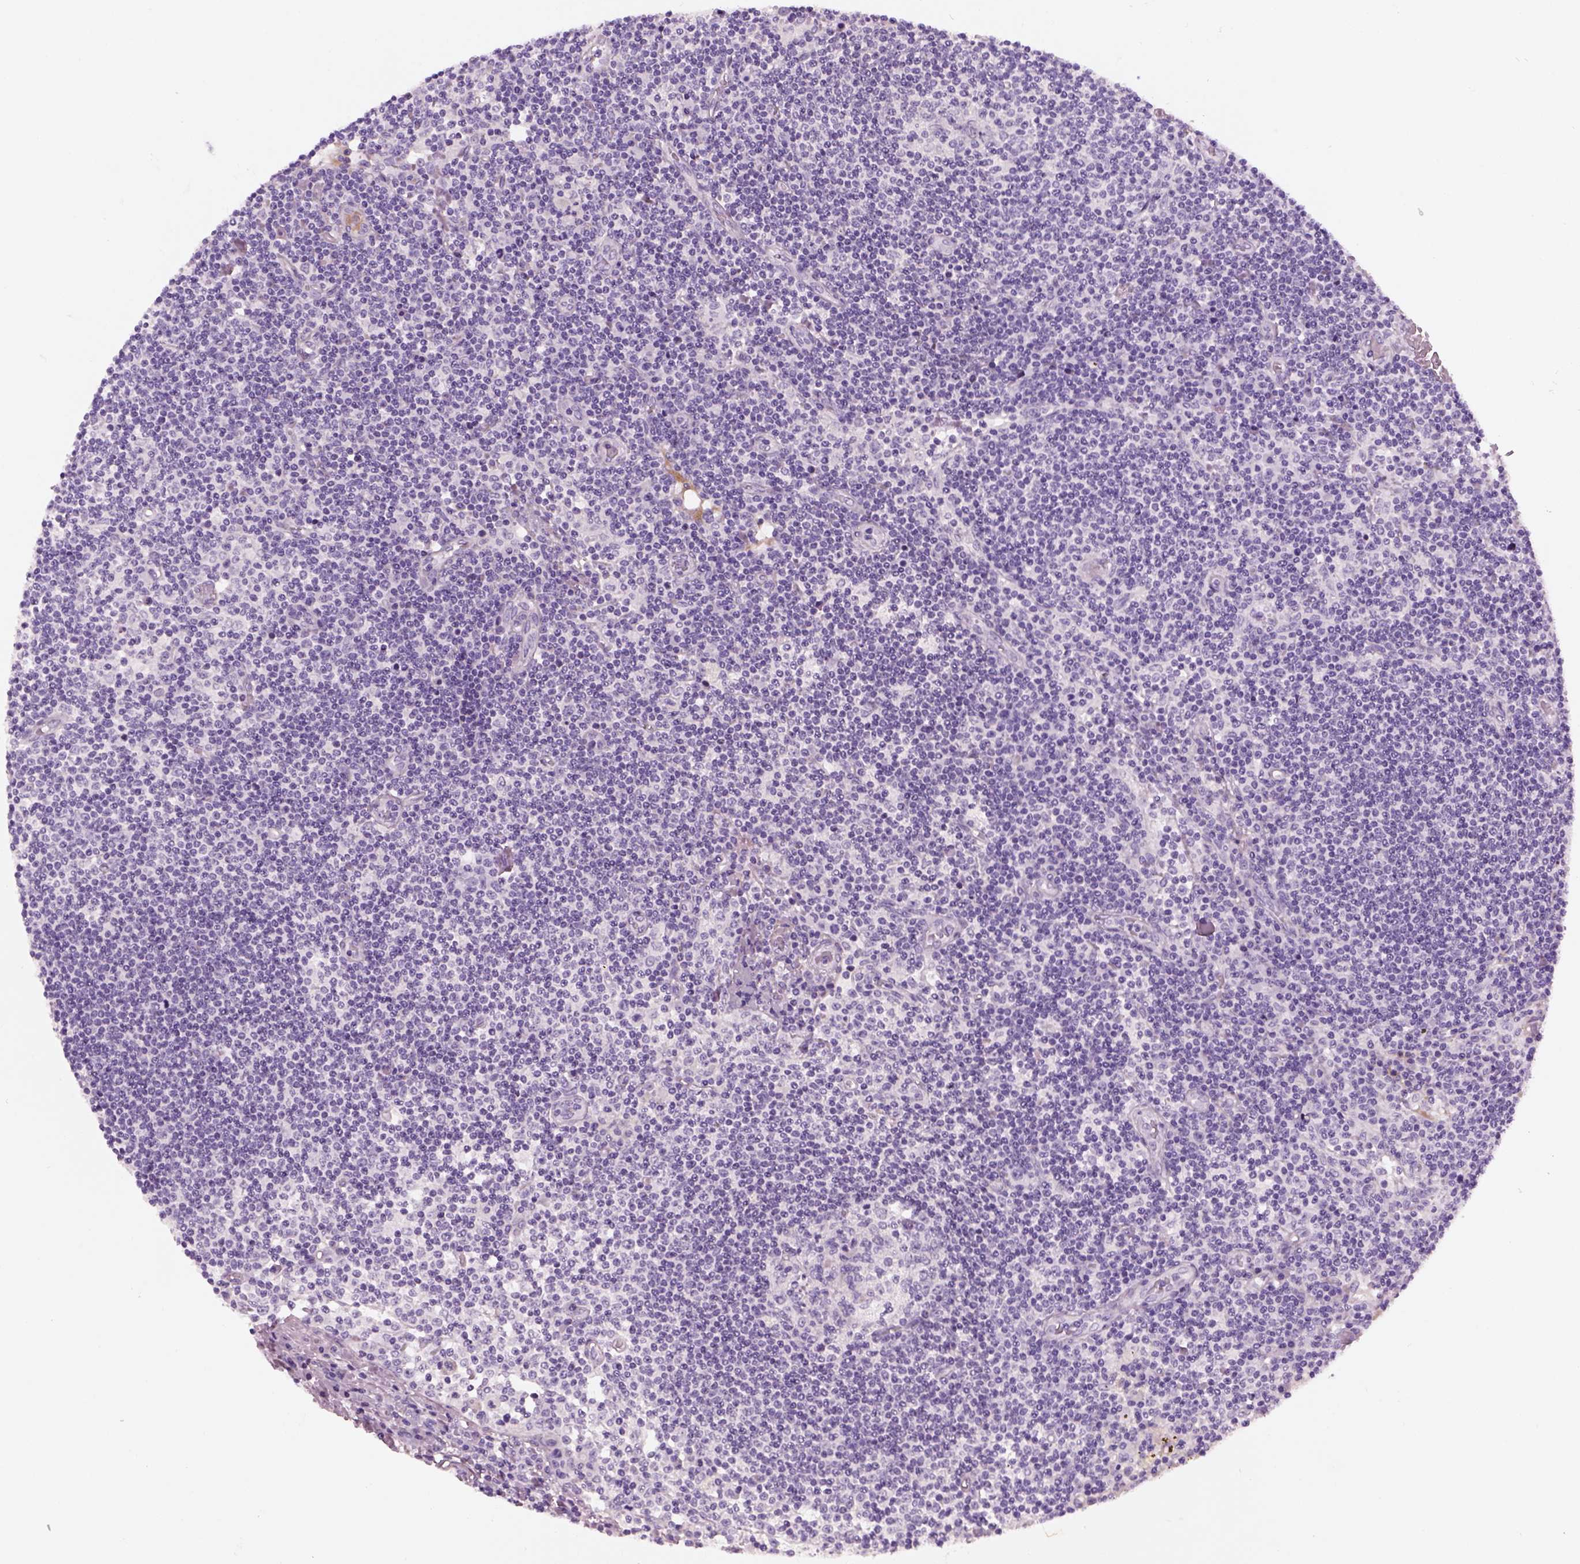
{"staining": {"intensity": "negative", "quantity": "none", "location": "none"}, "tissue": "lymph node", "cell_type": "Germinal center cells", "image_type": "normal", "snomed": [{"axis": "morphology", "description": "Normal tissue, NOS"}, {"axis": "topography", "description": "Lymph node"}], "caption": "Germinal center cells show no significant positivity in unremarkable lymph node. (DAB (3,3'-diaminobenzidine) immunohistochemistry (IHC) visualized using brightfield microscopy, high magnification).", "gene": "KRTAP3", "patient": {"sex": "female", "age": 72}}